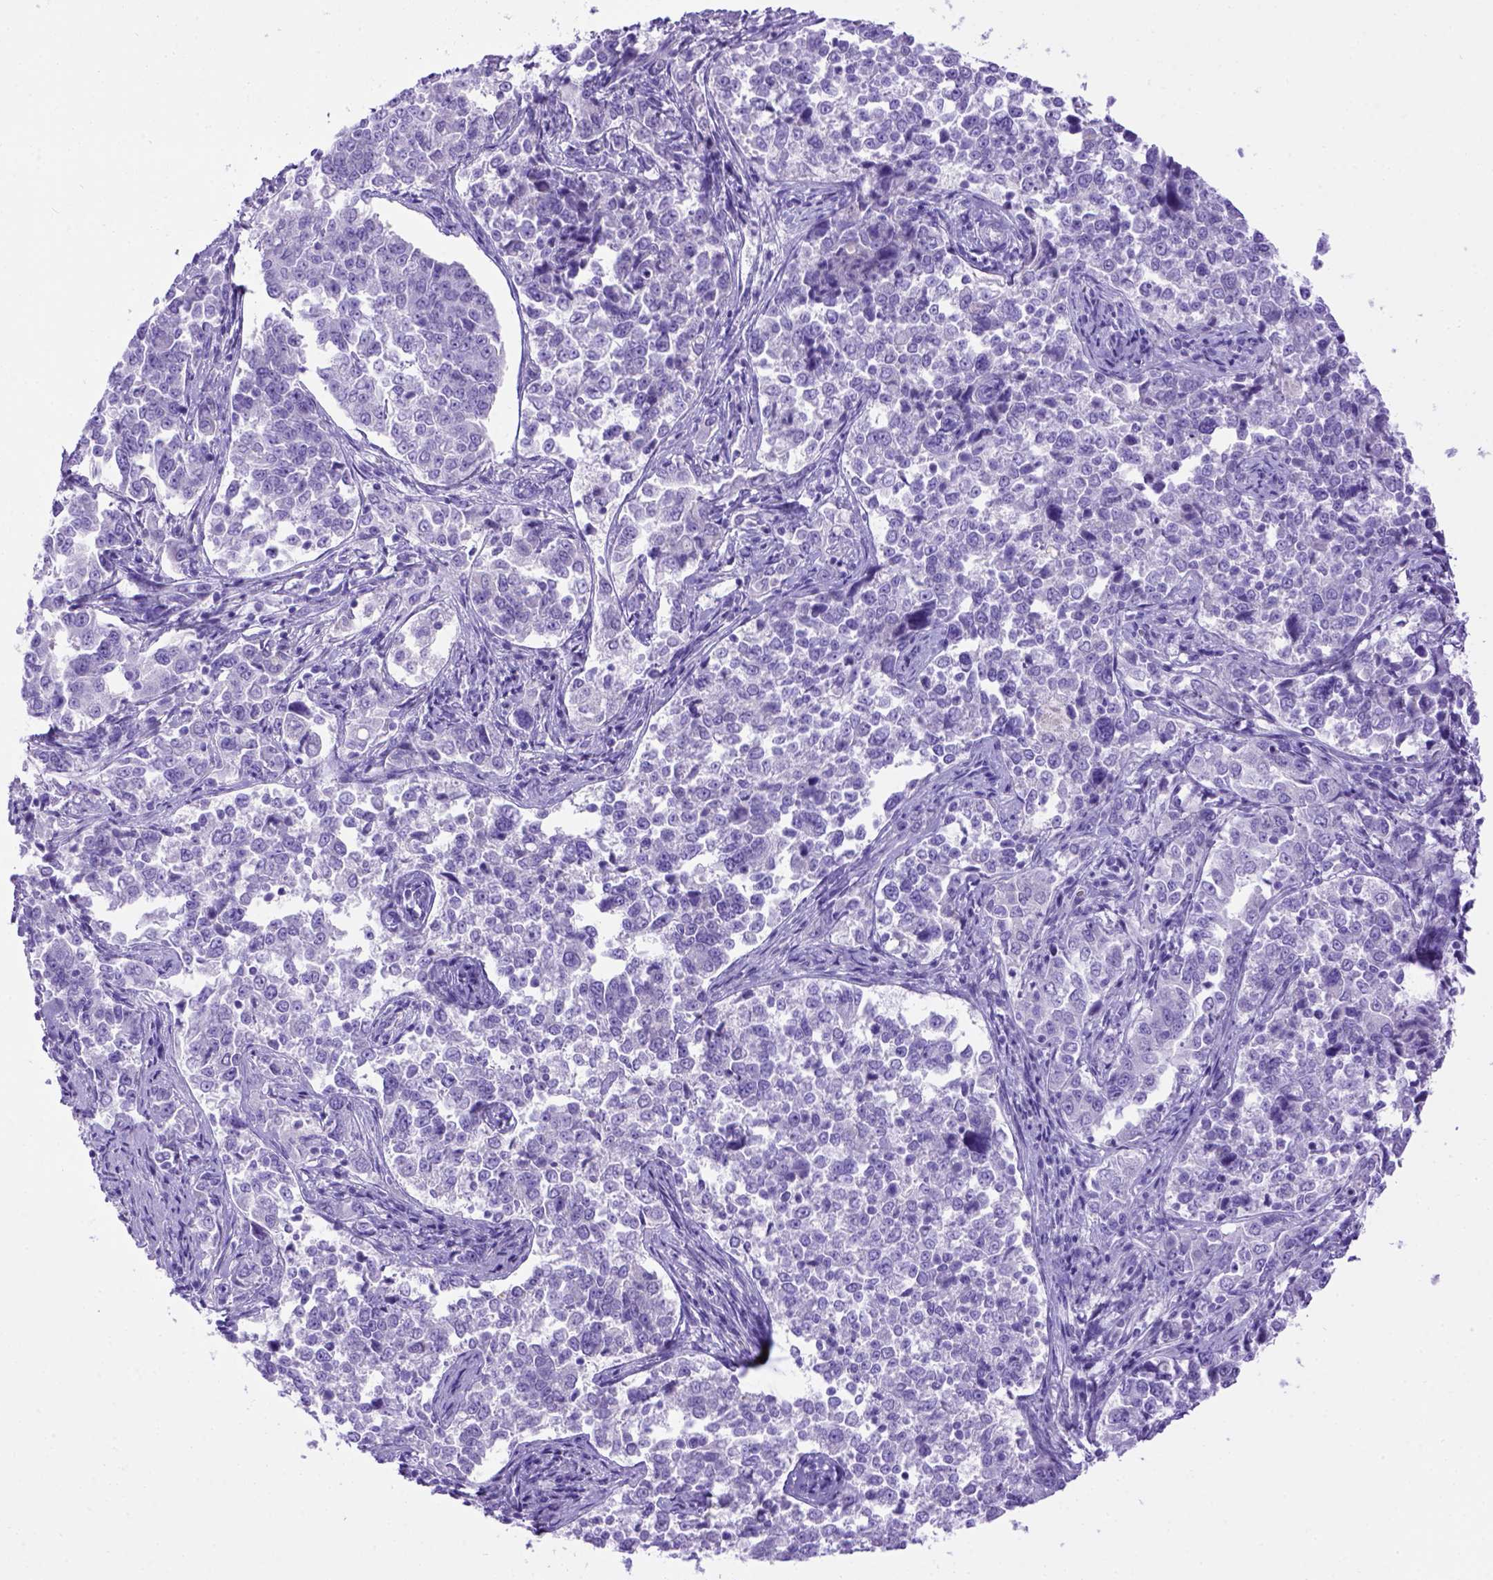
{"staining": {"intensity": "negative", "quantity": "none", "location": "none"}, "tissue": "endometrial cancer", "cell_type": "Tumor cells", "image_type": "cancer", "snomed": [{"axis": "morphology", "description": "Adenocarcinoma, NOS"}, {"axis": "topography", "description": "Endometrium"}], "caption": "This is an immunohistochemistry histopathology image of human adenocarcinoma (endometrial). There is no staining in tumor cells.", "gene": "MEOX2", "patient": {"sex": "female", "age": 43}}